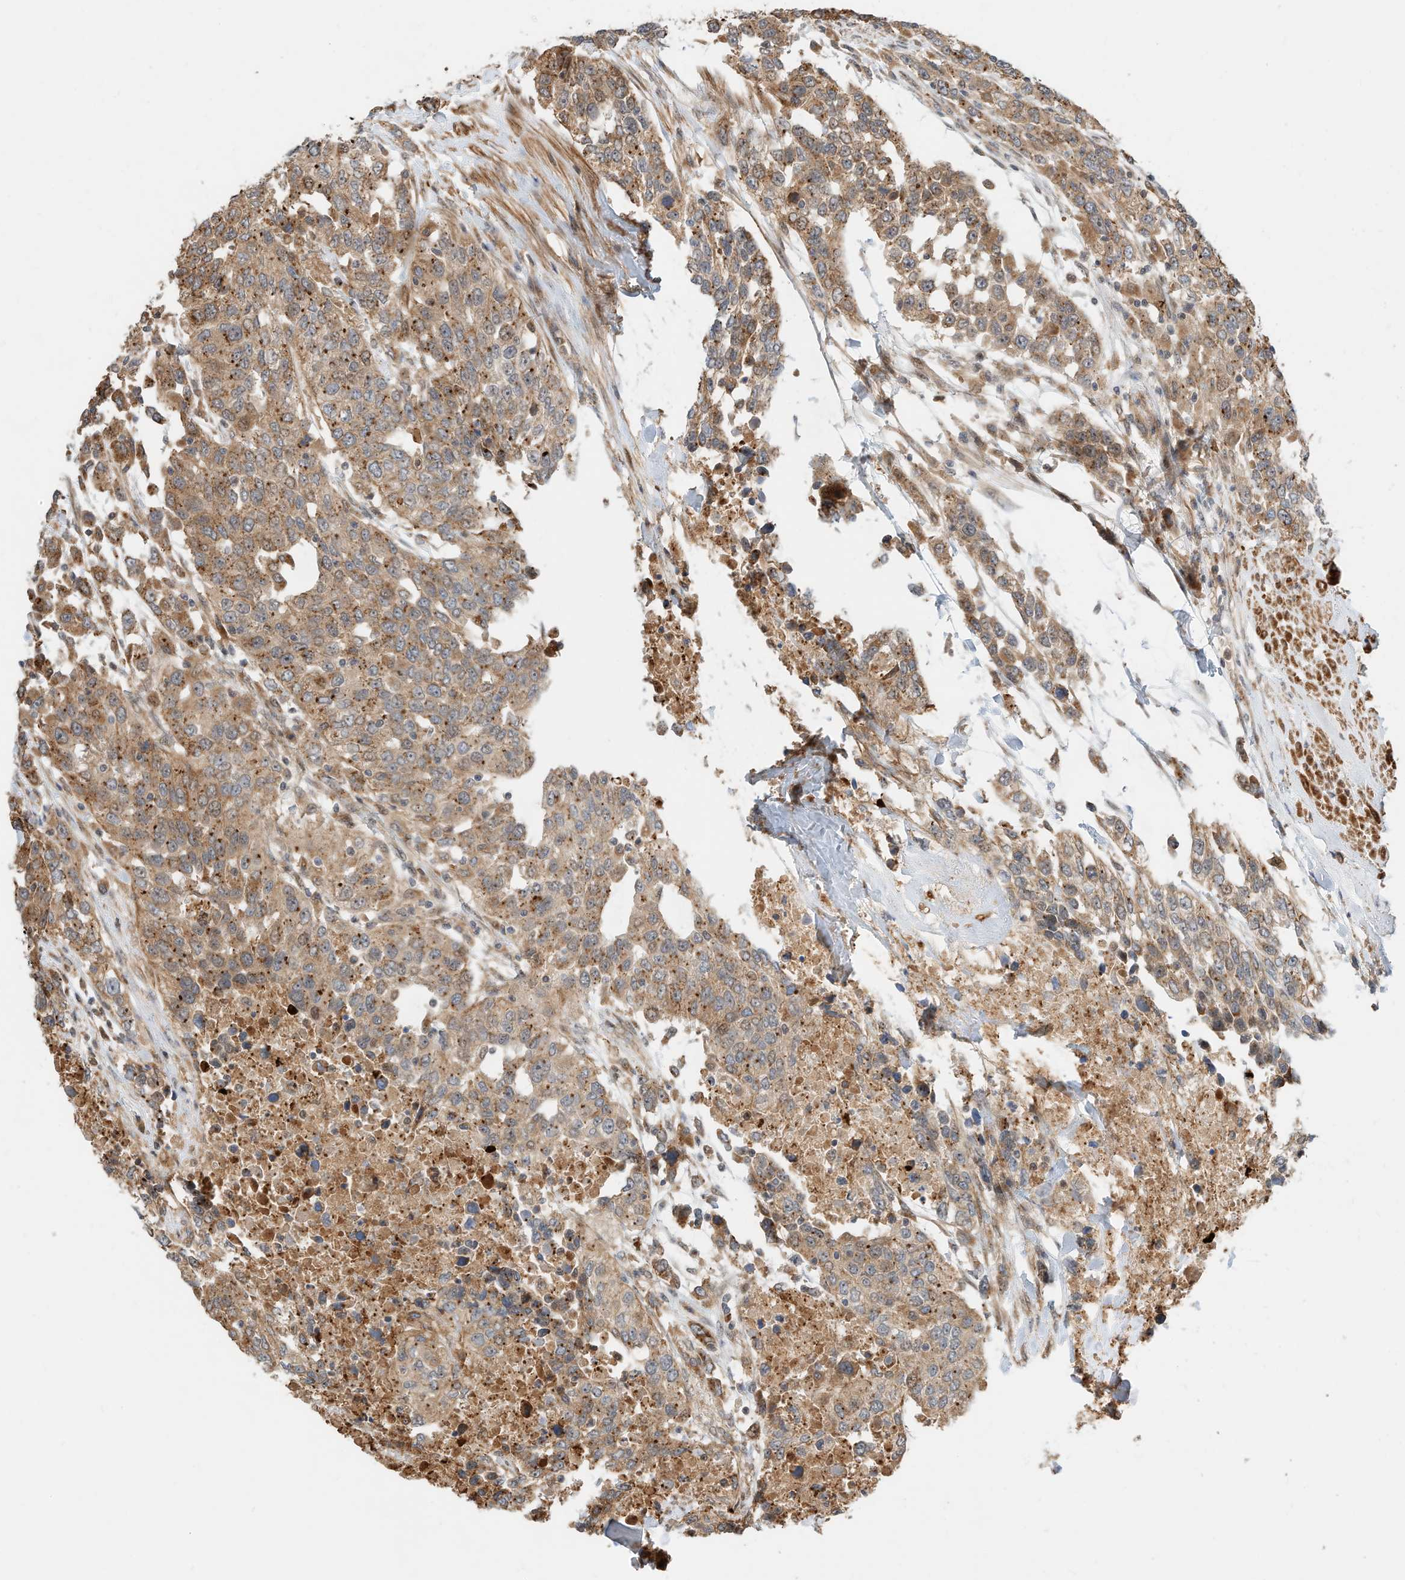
{"staining": {"intensity": "moderate", "quantity": "25%-75%", "location": "cytoplasmic/membranous"}, "tissue": "urothelial cancer", "cell_type": "Tumor cells", "image_type": "cancer", "snomed": [{"axis": "morphology", "description": "Urothelial carcinoma, High grade"}, {"axis": "topography", "description": "Urinary bladder"}], "caption": "A medium amount of moderate cytoplasmic/membranous expression is seen in approximately 25%-75% of tumor cells in urothelial carcinoma (high-grade) tissue.", "gene": "CPAMD8", "patient": {"sex": "female", "age": 80}}